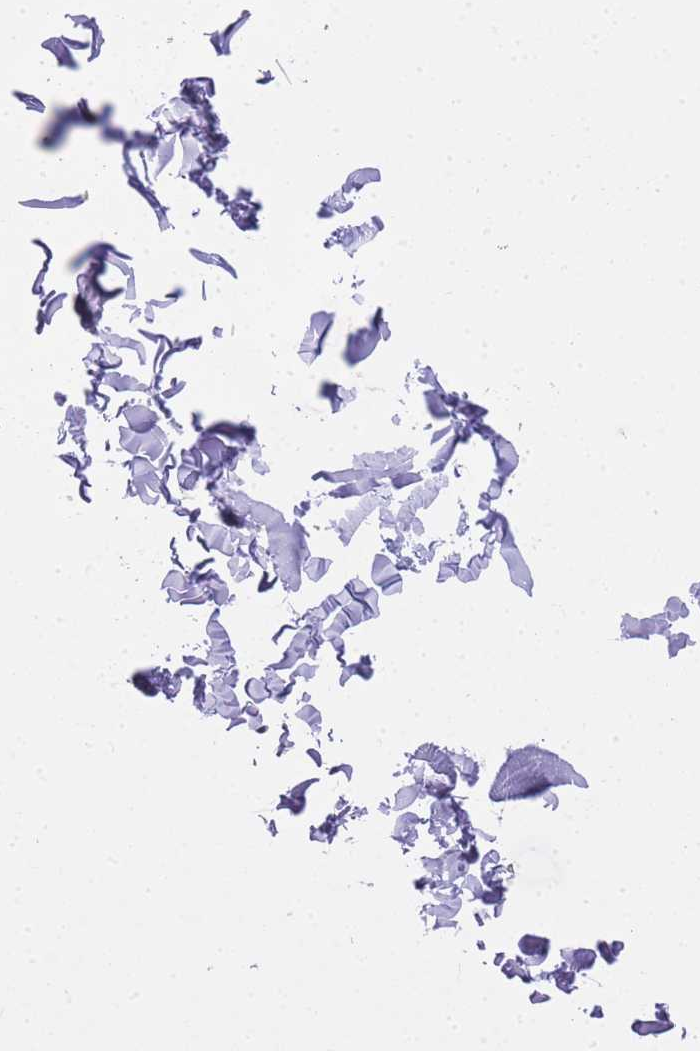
{"staining": {"intensity": "negative", "quantity": "none", "location": "none"}, "tissue": "smooth muscle", "cell_type": "Smooth muscle cells", "image_type": "normal", "snomed": [{"axis": "morphology", "description": "Normal tissue, NOS"}, {"axis": "topography", "description": "Colon"}, {"axis": "topography", "description": "Peripheral nerve tissue"}], "caption": "Immunohistochemical staining of benign human smooth muscle shows no significant expression in smooth muscle cells. (Stains: DAB IHC with hematoxylin counter stain, Microscopy: brightfield microscopy at high magnification).", "gene": "INS", "patient": {"sex": "female", "age": 61}}